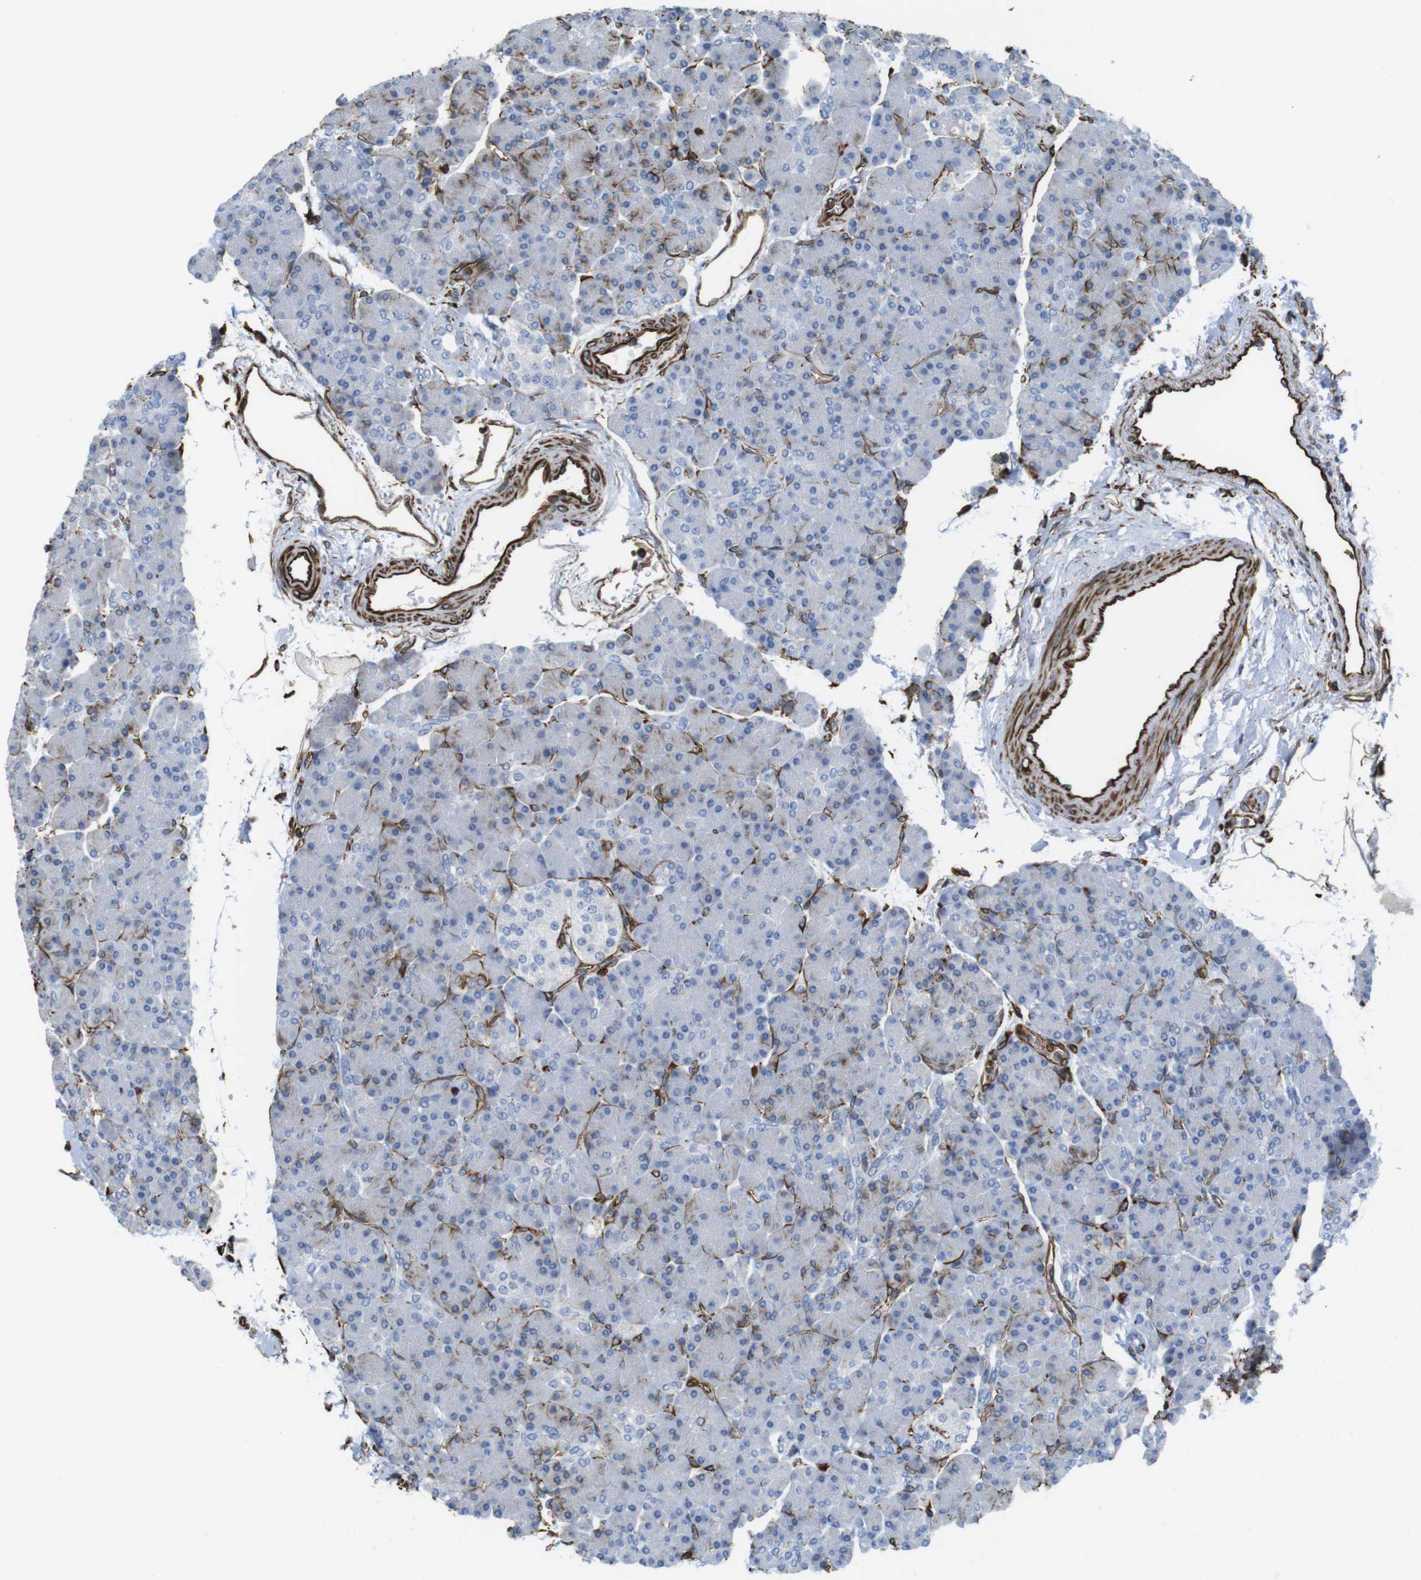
{"staining": {"intensity": "negative", "quantity": "none", "location": "none"}, "tissue": "pancreas", "cell_type": "Exocrine glandular cells", "image_type": "normal", "snomed": [{"axis": "morphology", "description": "Normal tissue, NOS"}, {"axis": "topography", "description": "Pancreas"}], "caption": "Exocrine glandular cells are negative for protein expression in benign human pancreas. Brightfield microscopy of immunohistochemistry stained with DAB (3,3'-diaminobenzidine) (brown) and hematoxylin (blue), captured at high magnification.", "gene": "RALGPS1", "patient": {"sex": "female", "age": 43}}